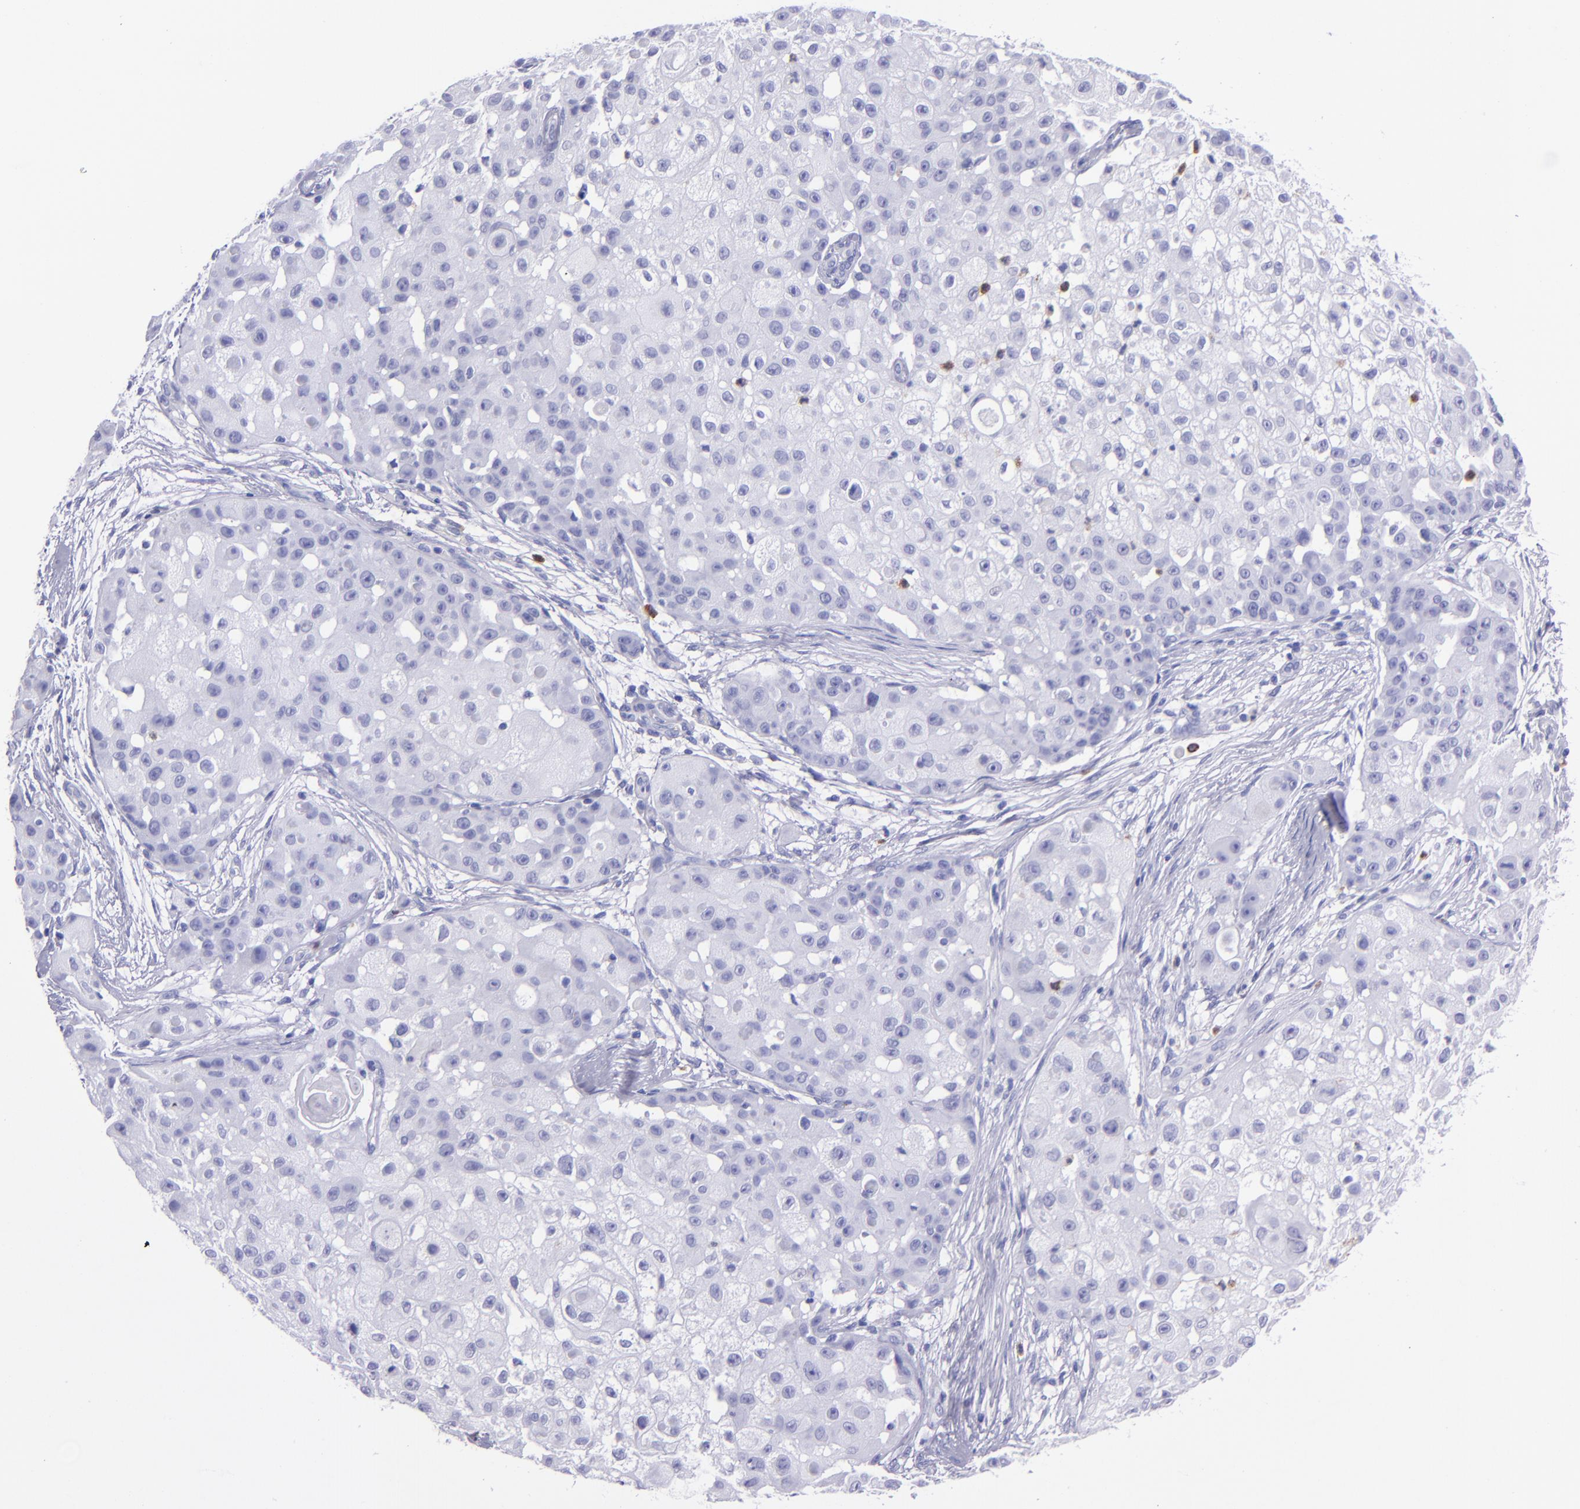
{"staining": {"intensity": "negative", "quantity": "none", "location": "none"}, "tissue": "skin cancer", "cell_type": "Tumor cells", "image_type": "cancer", "snomed": [{"axis": "morphology", "description": "Squamous cell carcinoma, NOS"}, {"axis": "topography", "description": "Skin"}], "caption": "Tumor cells show no significant positivity in skin cancer (squamous cell carcinoma). (DAB (3,3'-diaminobenzidine) immunohistochemistry (IHC) visualized using brightfield microscopy, high magnification).", "gene": "CR1", "patient": {"sex": "female", "age": 57}}